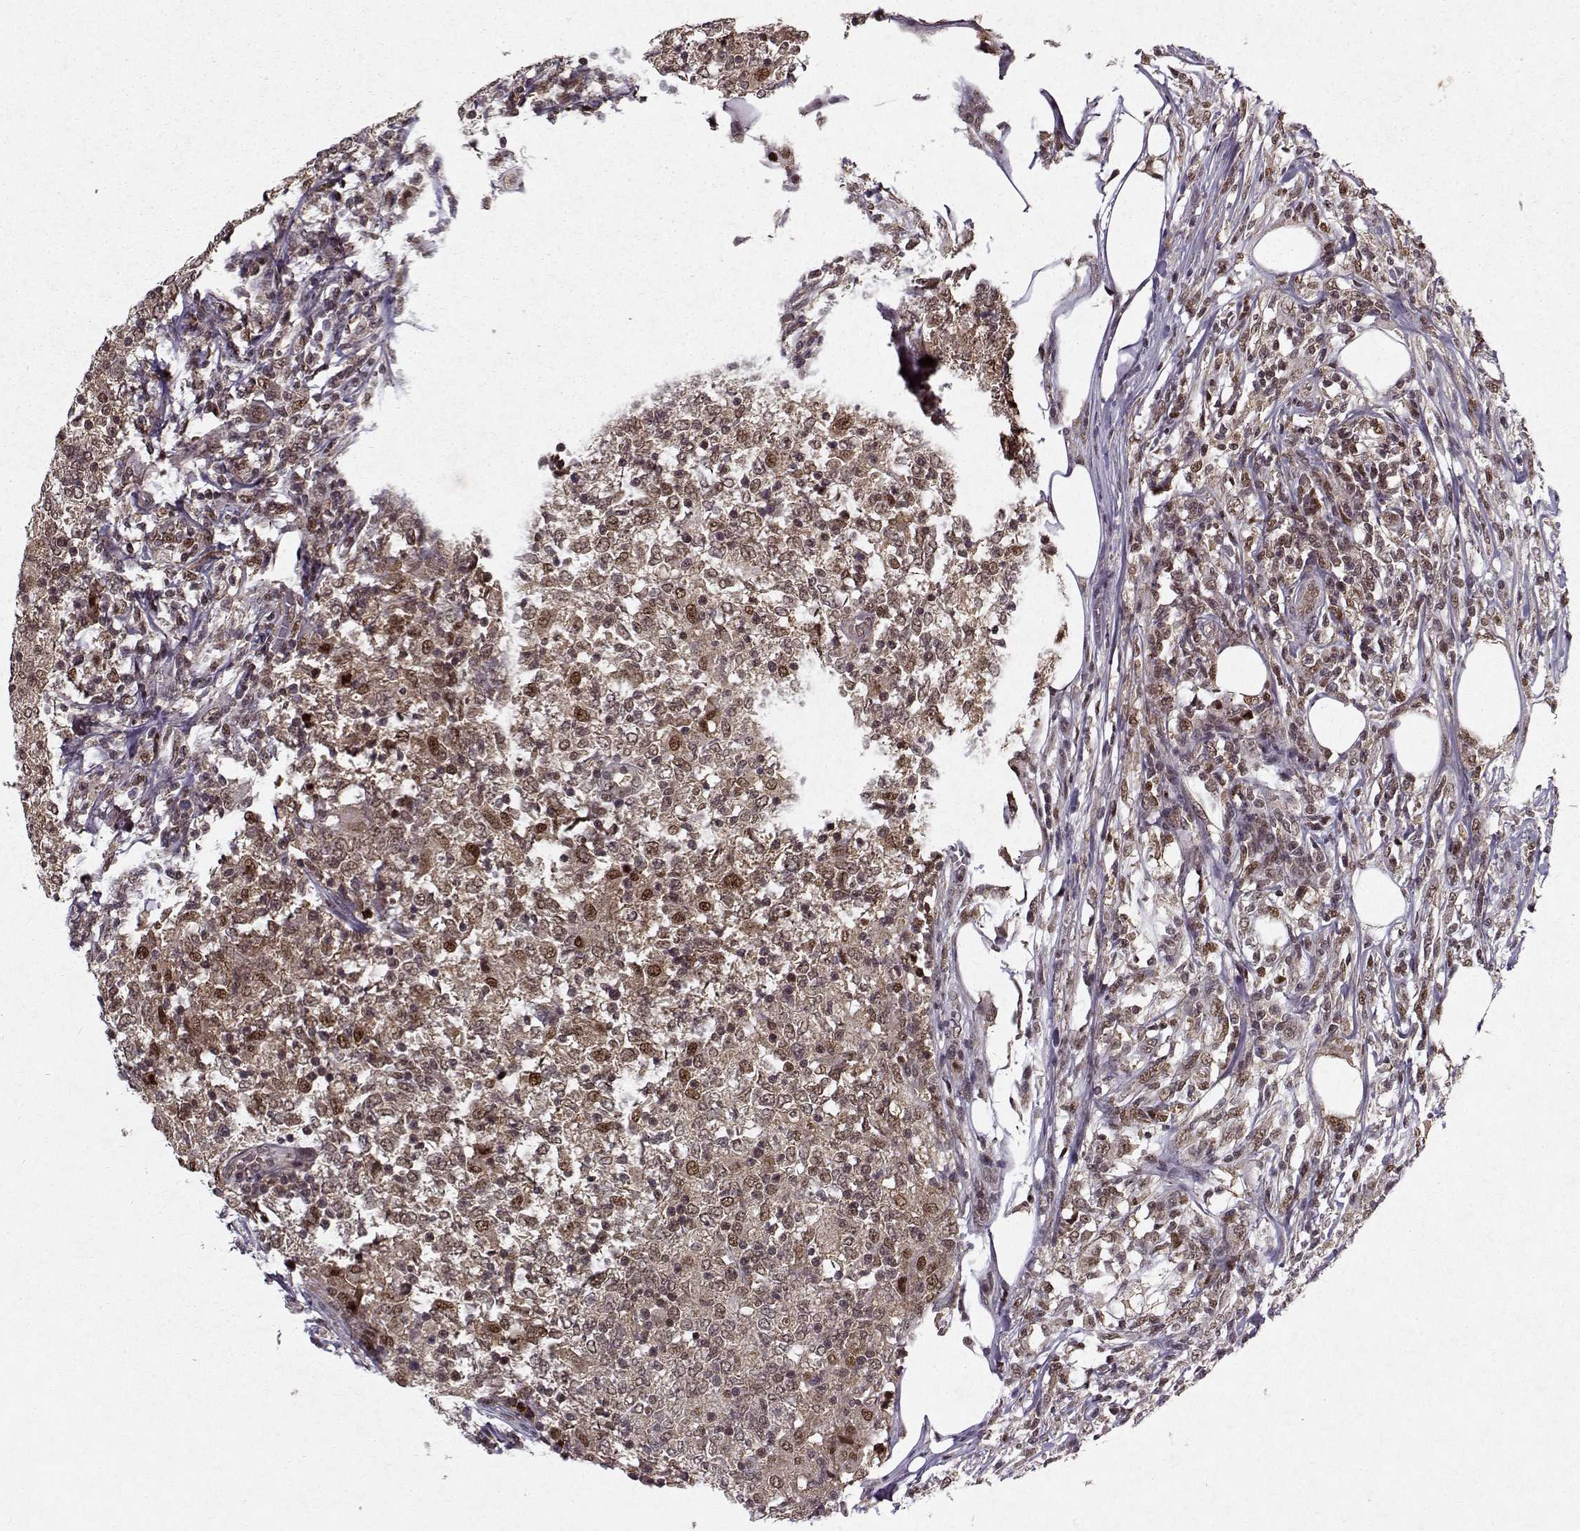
{"staining": {"intensity": "weak", "quantity": "25%-75%", "location": "cytoplasmic/membranous"}, "tissue": "lymphoma", "cell_type": "Tumor cells", "image_type": "cancer", "snomed": [{"axis": "morphology", "description": "Malignant lymphoma, non-Hodgkin's type, High grade"}, {"axis": "topography", "description": "Lymph node"}], "caption": "Protein expression analysis of malignant lymphoma, non-Hodgkin's type (high-grade) reveals weak cytoplasmic/membranous expression in about 25%-75% of tumor cells. (Brightfield microscopy of DAB IHC at high magnification).", "gene": "PSMA7", "patient": {"sex": "female", "age": 84}}